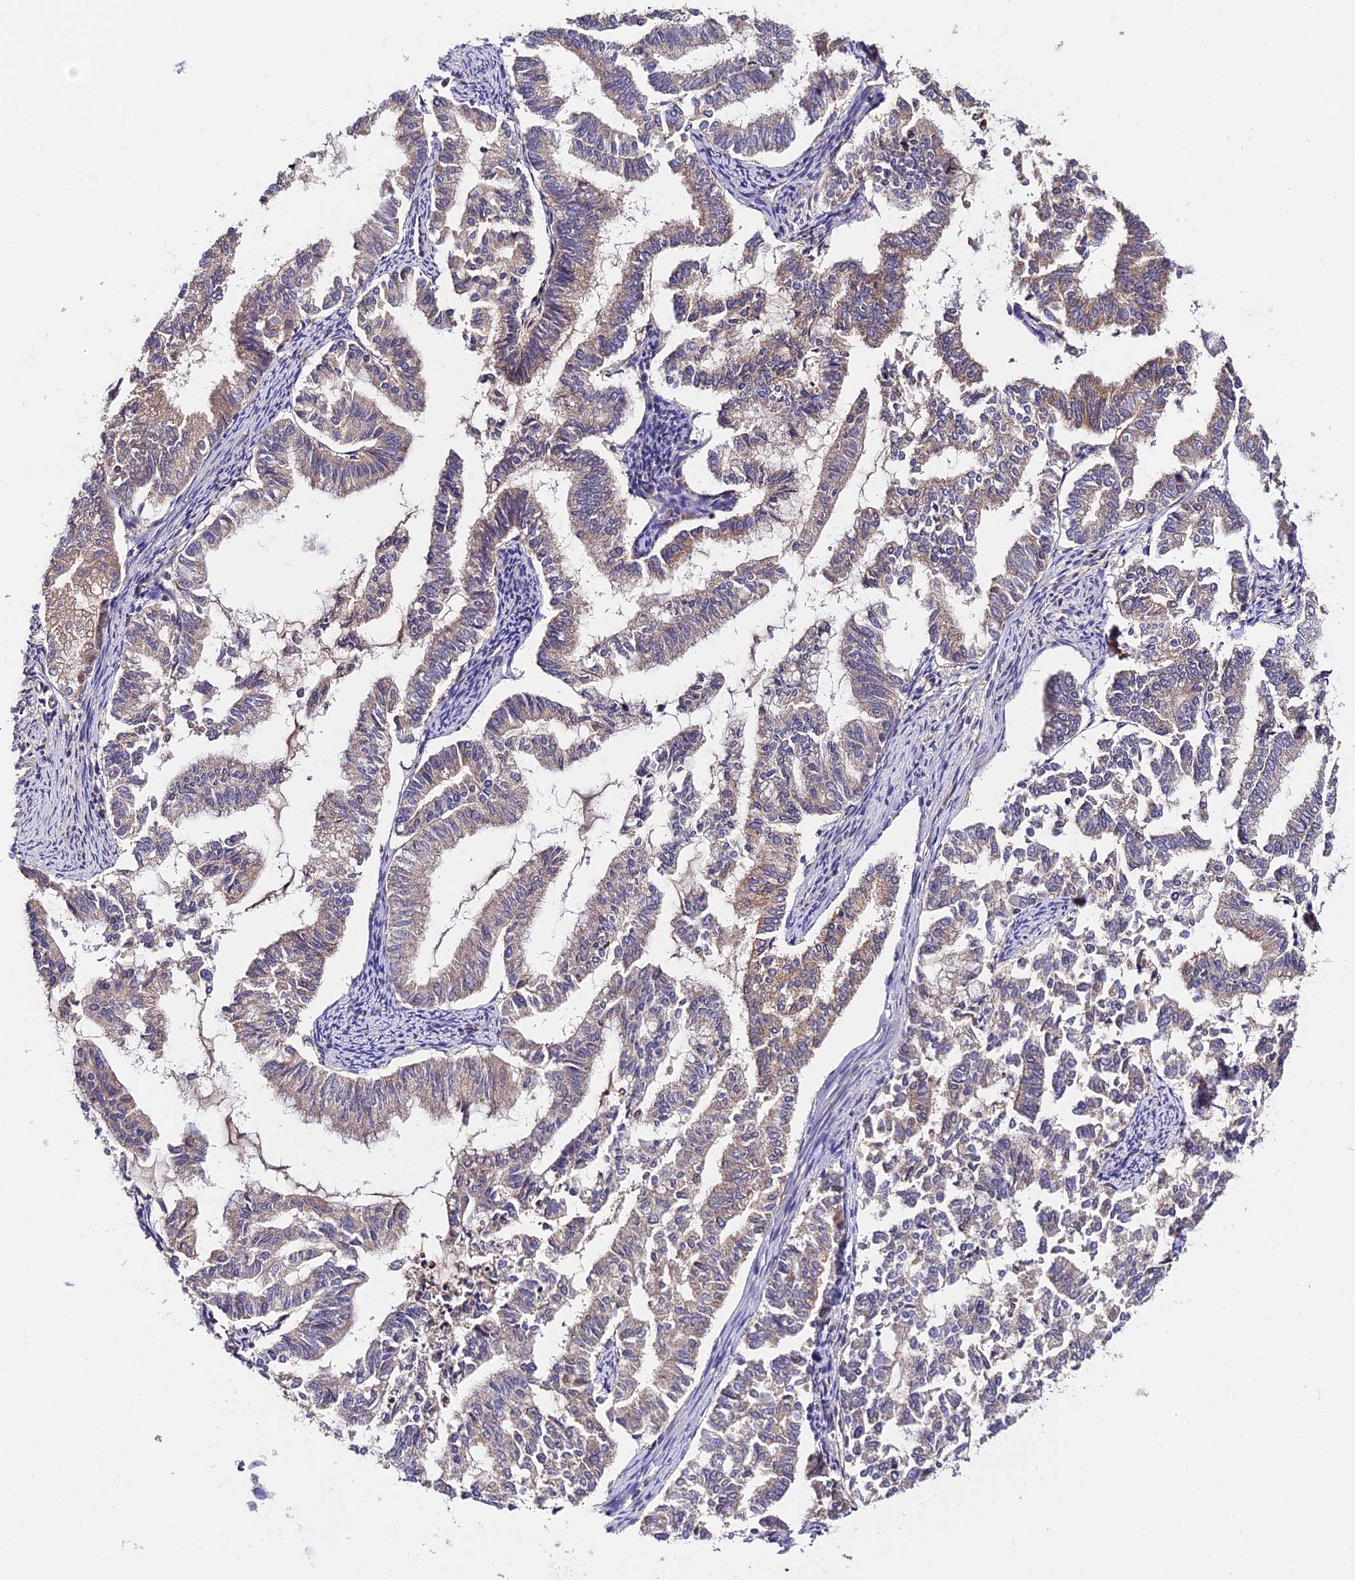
{"staining": {"intensity": "weak", "quantity": "<25%", "location": "cytoplasmic/membranous"}, "tissue": "endometrial cancer", "cell_type": "Tumor cells", "image_type": "cancer", "snomed": [{"axis": "morphology", "description": "Adenocarcinoma, NOS"}, {"axis": "topography", "description": "Endometrium"}], "caption": "IHC photomicrograph of adenocarcinoma (endometrial) stained for a protein (brown), which displays no expression in tumor cells.", "gene": "ZBED8", "patient": {"sex": "female", "age": 79}}